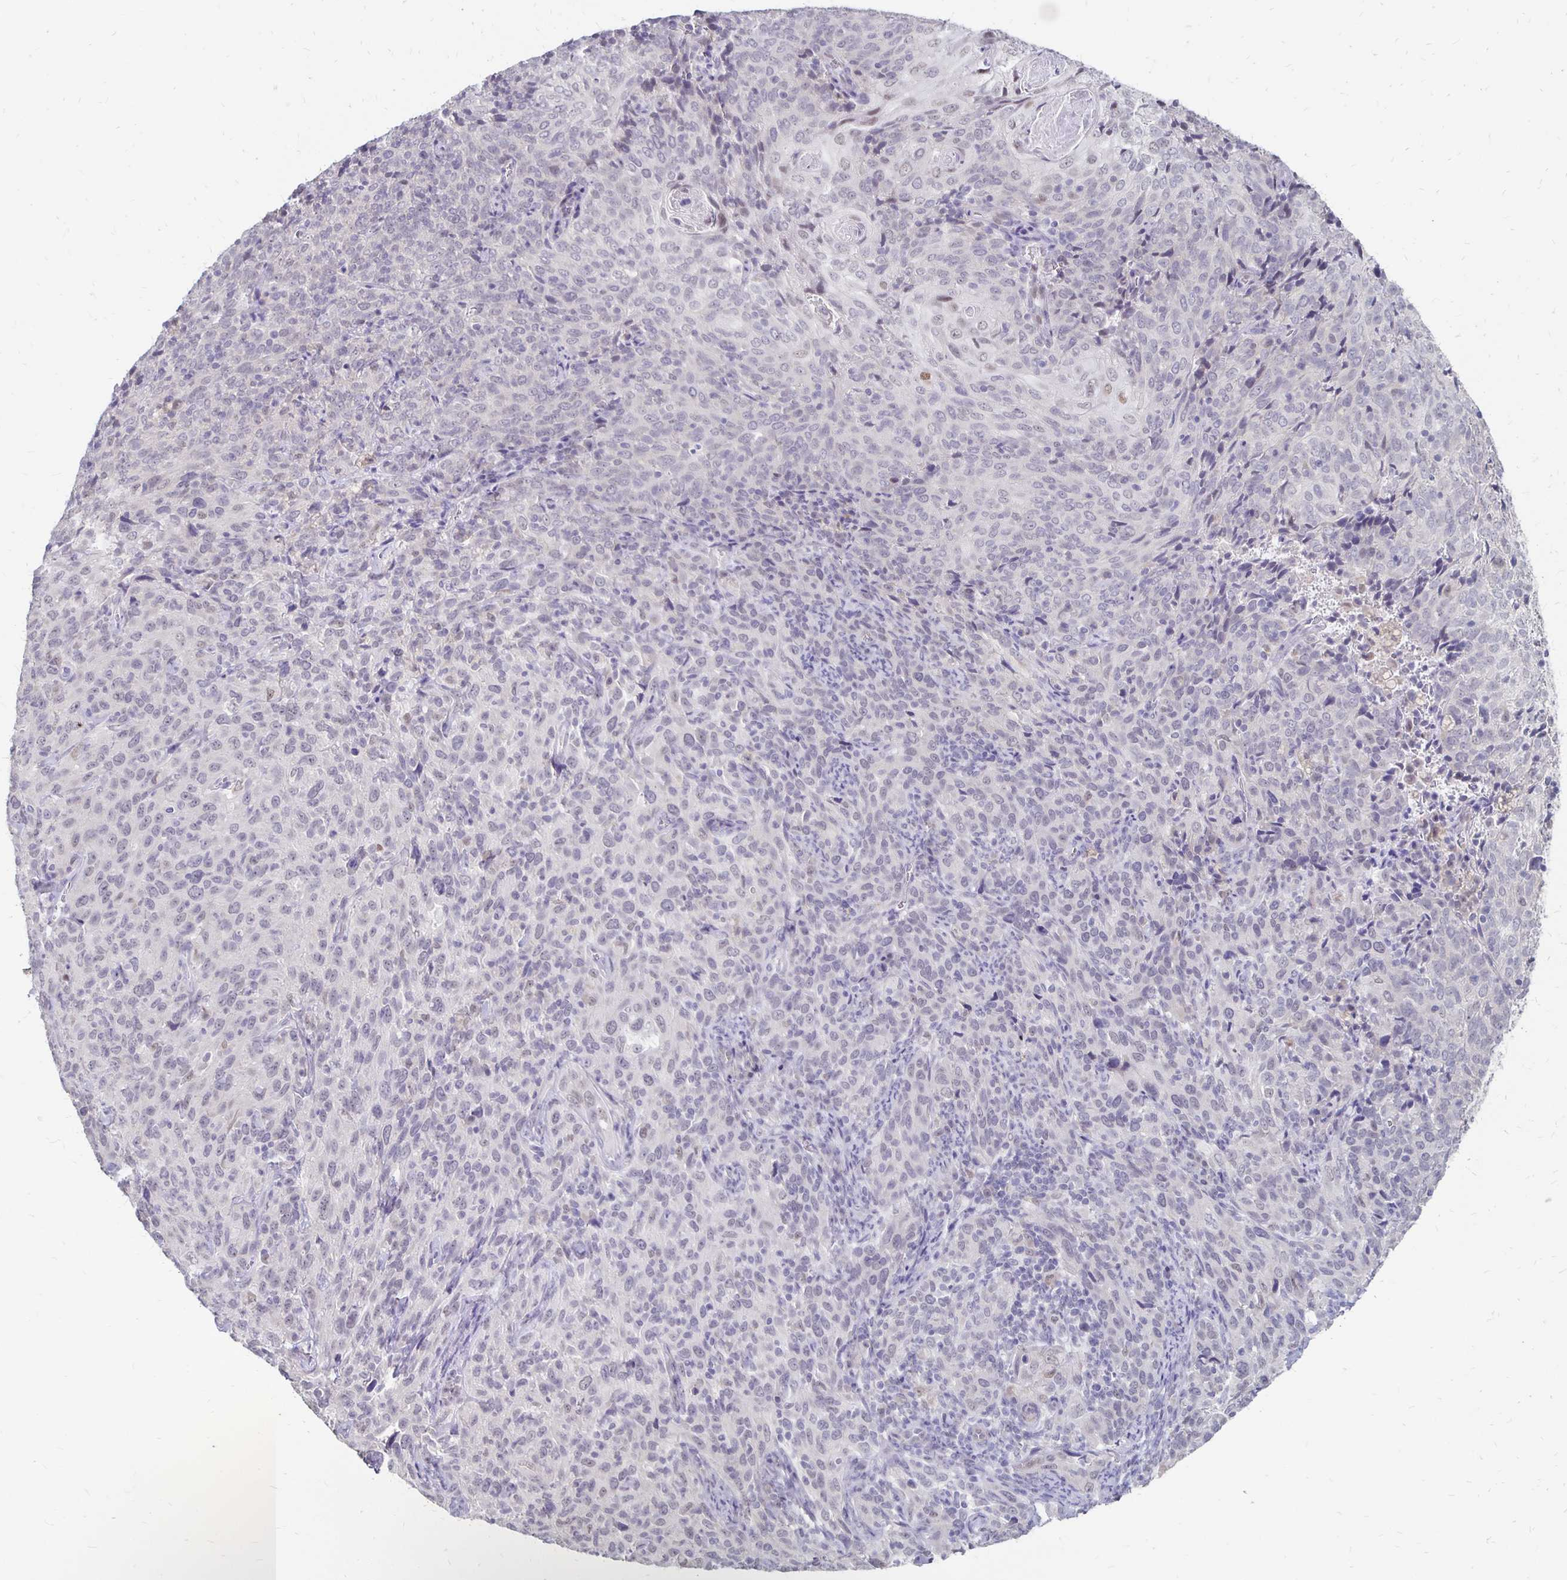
{"staining": {"intensity": "negative", "quantity": "none", "location": "none"}, "tissue": "cervical cancer", "cell_type": "Tumor cells", "image_type": "cancer", "snomed": [{"axis": "morphology", "description": "Squamous cell carcinoma, NOS"}, {"axis": "topography", "description": "Cervix"}], "caption": "The image reveals no significant staining in tumor cells of cervical cancer.", "gene": "ATOSB", "patient": {"sex": "female", "age": 51}}